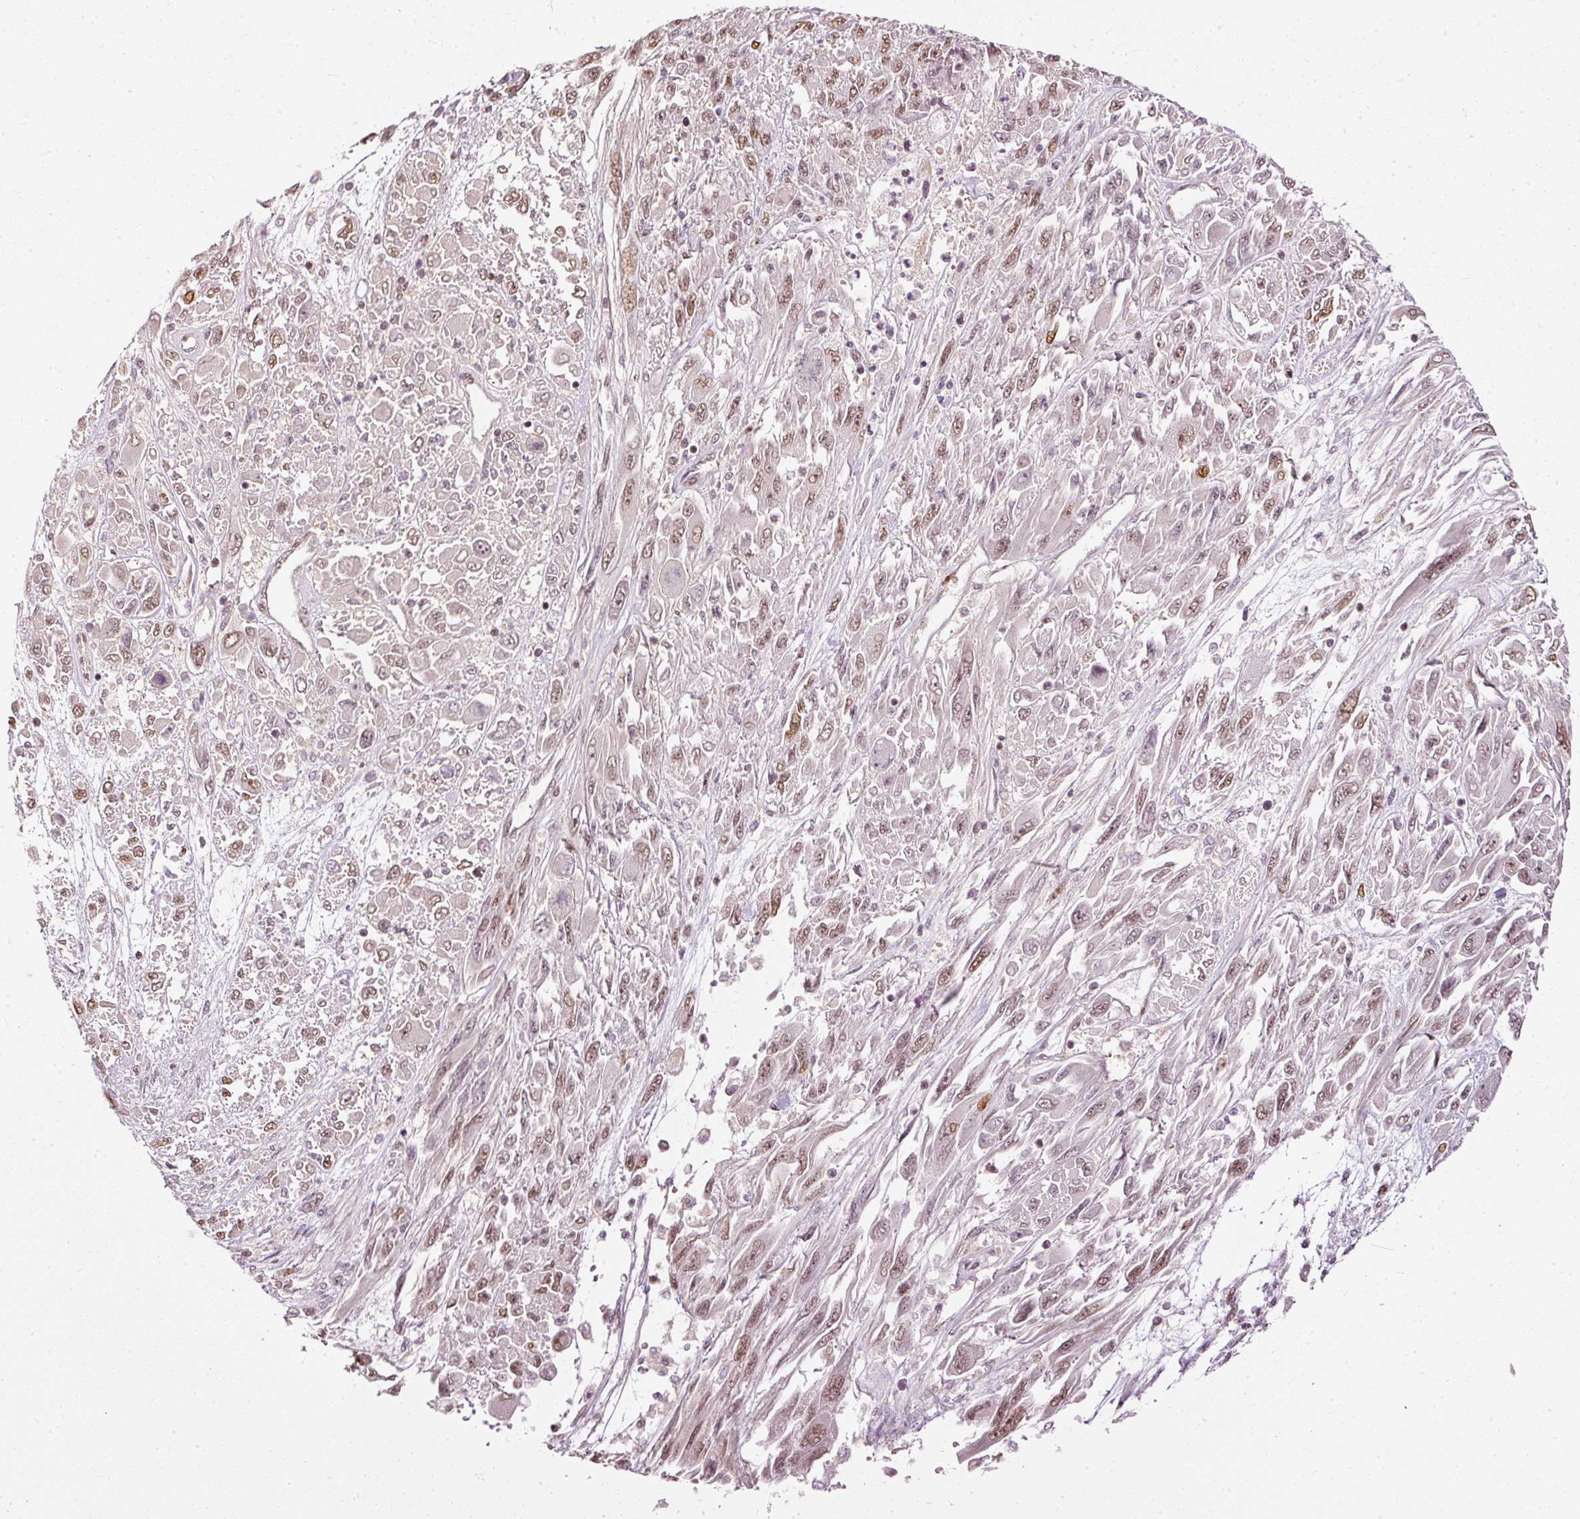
{"staining": {"intensity": "moderate", "quantity": "25%-75%", "location": "nuclear"}, "tissue": "melanoma", "cell_type": "Tumor cells", "image_type": "cancer", "snomed": [{"axis": "morphology", "description": "Malignant melanoma, NOS"}, {"axis": "topography", "description": "Skin"}], "caption": "High-magnification brightfield microscopy of malignant melanoma stained with DAB (3,3'-diaminobenzidine) (brown) and counterstained with hematoxylin (blue). tumor cells exhibit moderate nuclear staining is present in approximately25%-75% of cells.", "gene": "ZNF778", "patient": {"sex": "female", "age": 91}}